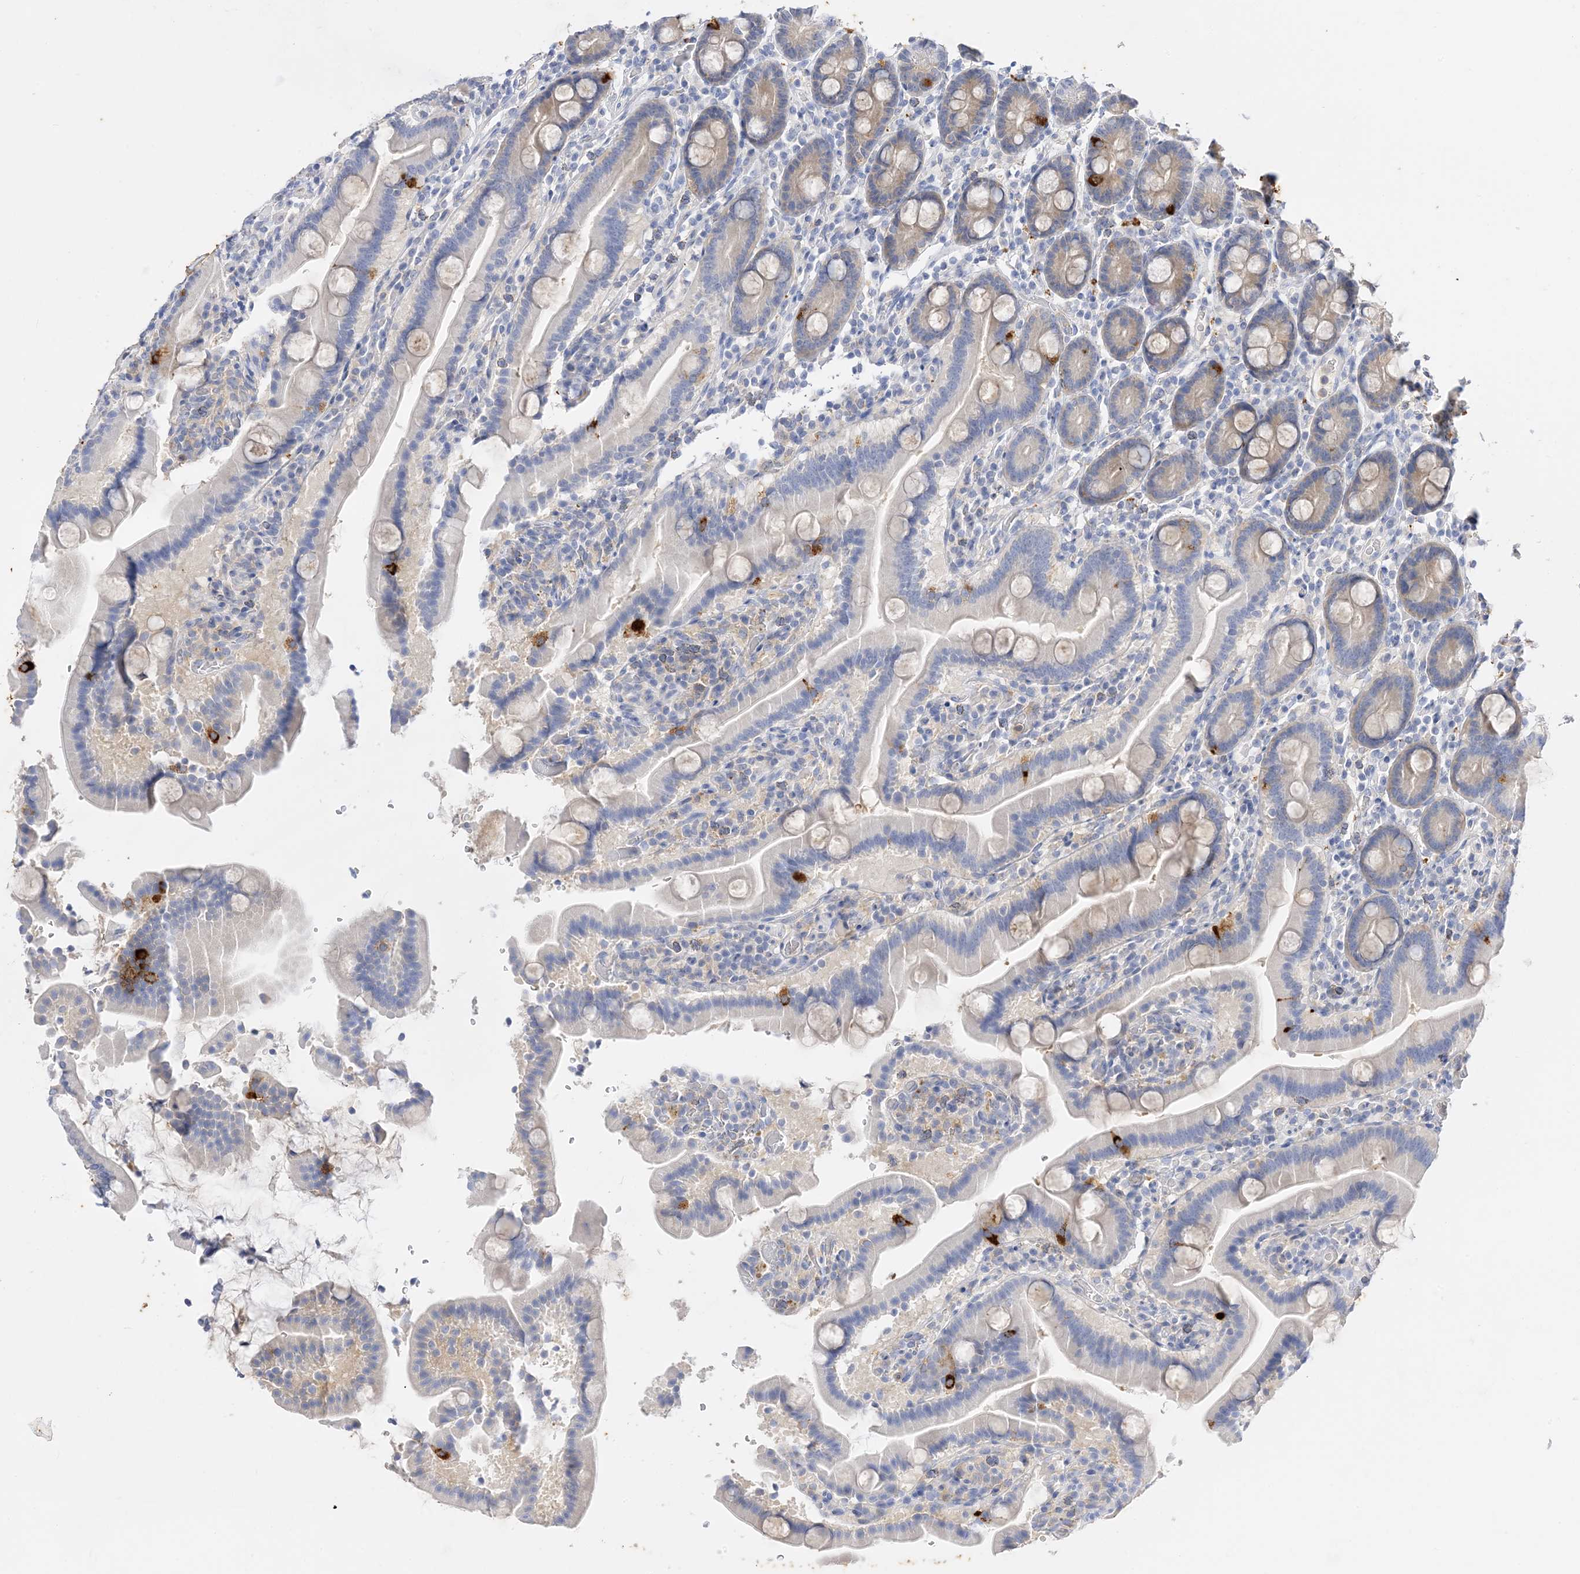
{"staining": {"intensity": "strong", "quantity": "<25%", "location": "cytoplasmic/membranous"}, "tissue": "duodenum", "cell_type": "Glandular cells", "image_type": "normal", "snomed": [{"axis": "morphology", "description": "Normal tissue, NOS"}, {"axis": "topography", "description": "Duodenum"}], "caption": "IHC photomicrograph of normal duodenum stained for a protein (brown), which exhibits medium levels of strong cytoplasmic/membranous expression in about <25% of glandular cells.", "gene": "ARV1", "patient": {"sex": "male", "age": 55}}